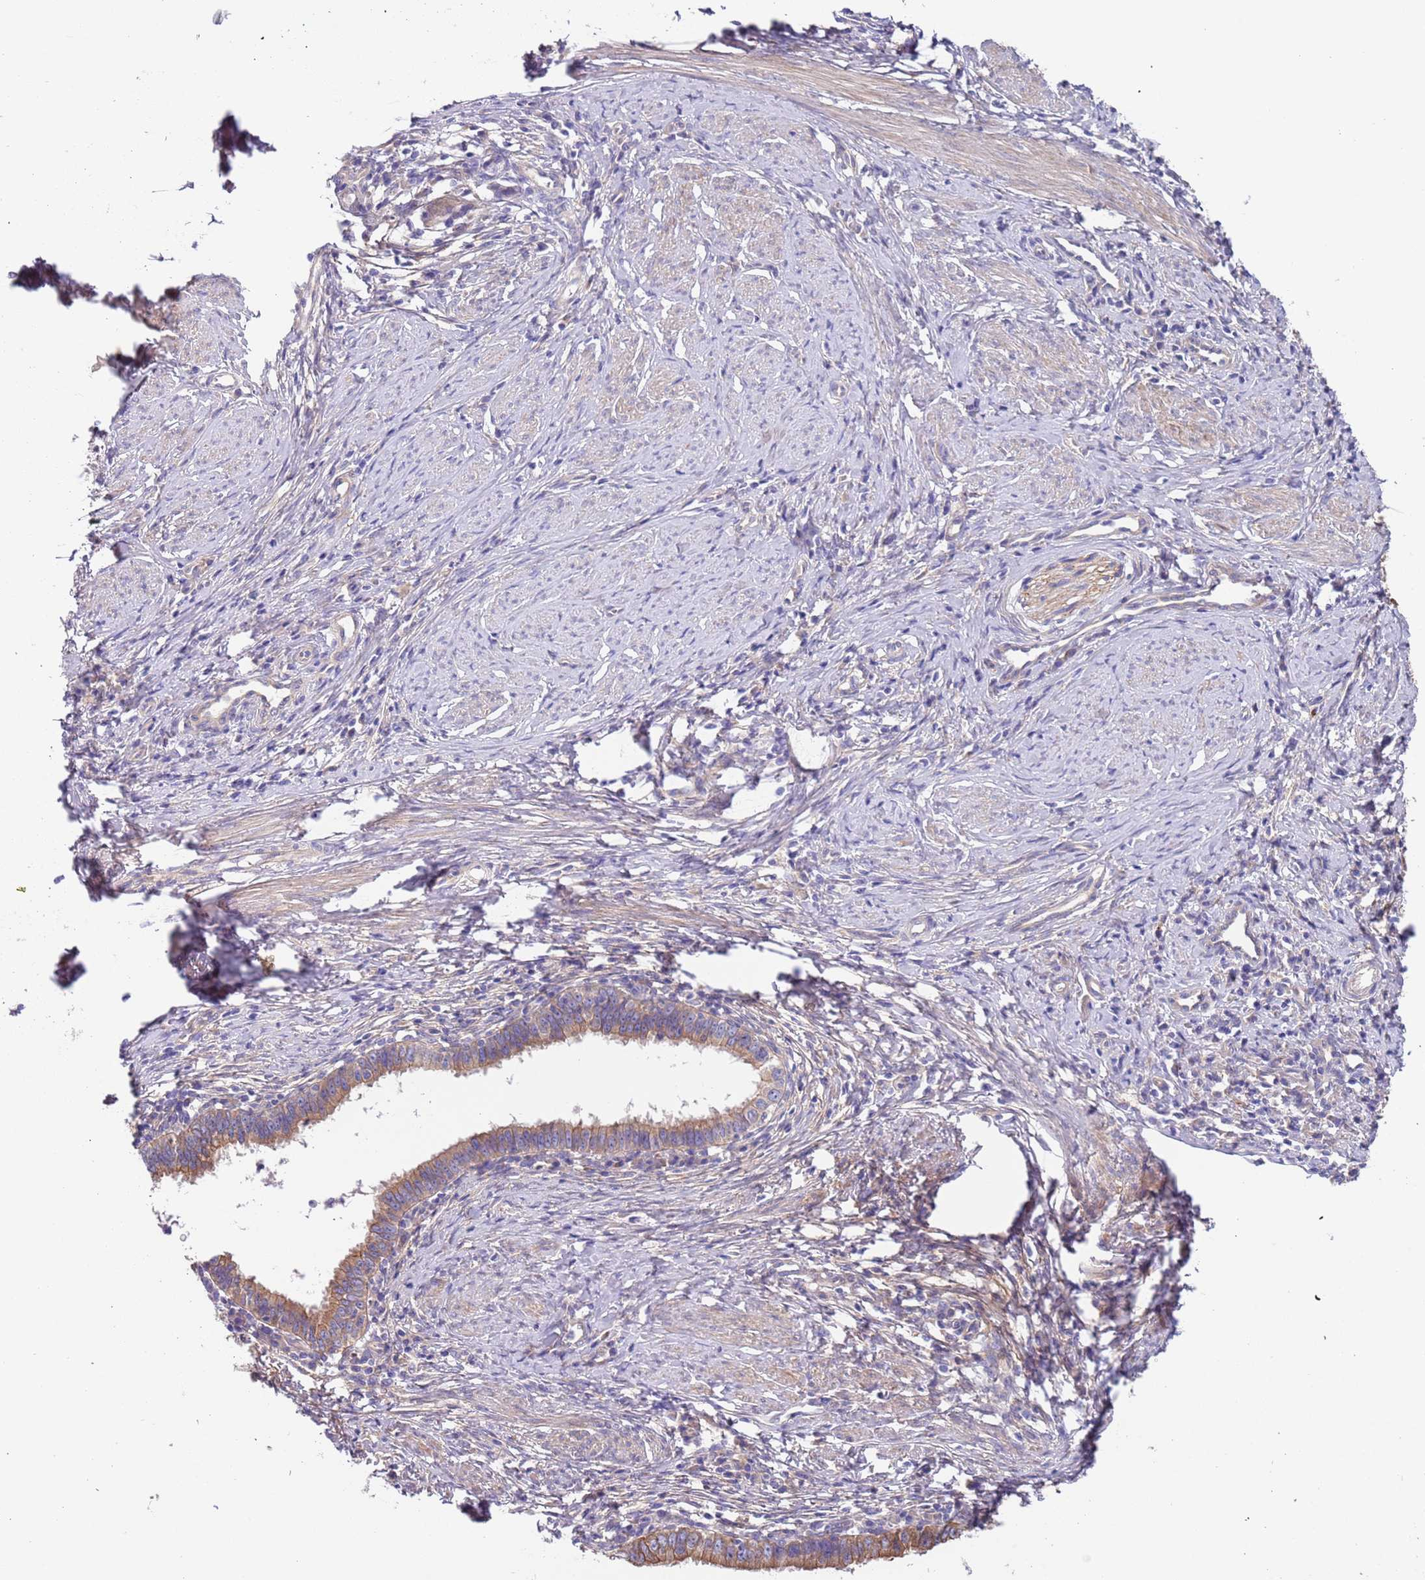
{"staining": {"intensity": "moderate", "quantity": ">75%", "location": "cytoplasmic/membranous"}, "tissue": "cervical cancer", "cell_type": "Tumor cells", "image_type": "cancer", "snomed": [{"axis": "morphology", "description": "Adenocarcinoma, NOS"}, {"axis": "topography", "description": "Cervix"}], "caption": "Cervical cancer stained for a protein (brown) displays moderate cytoplasmic/membranous positive expression in about >75% of tumor cells.", "gene": "LAMB4", "patient": {"sex": "female", "age": 36}}